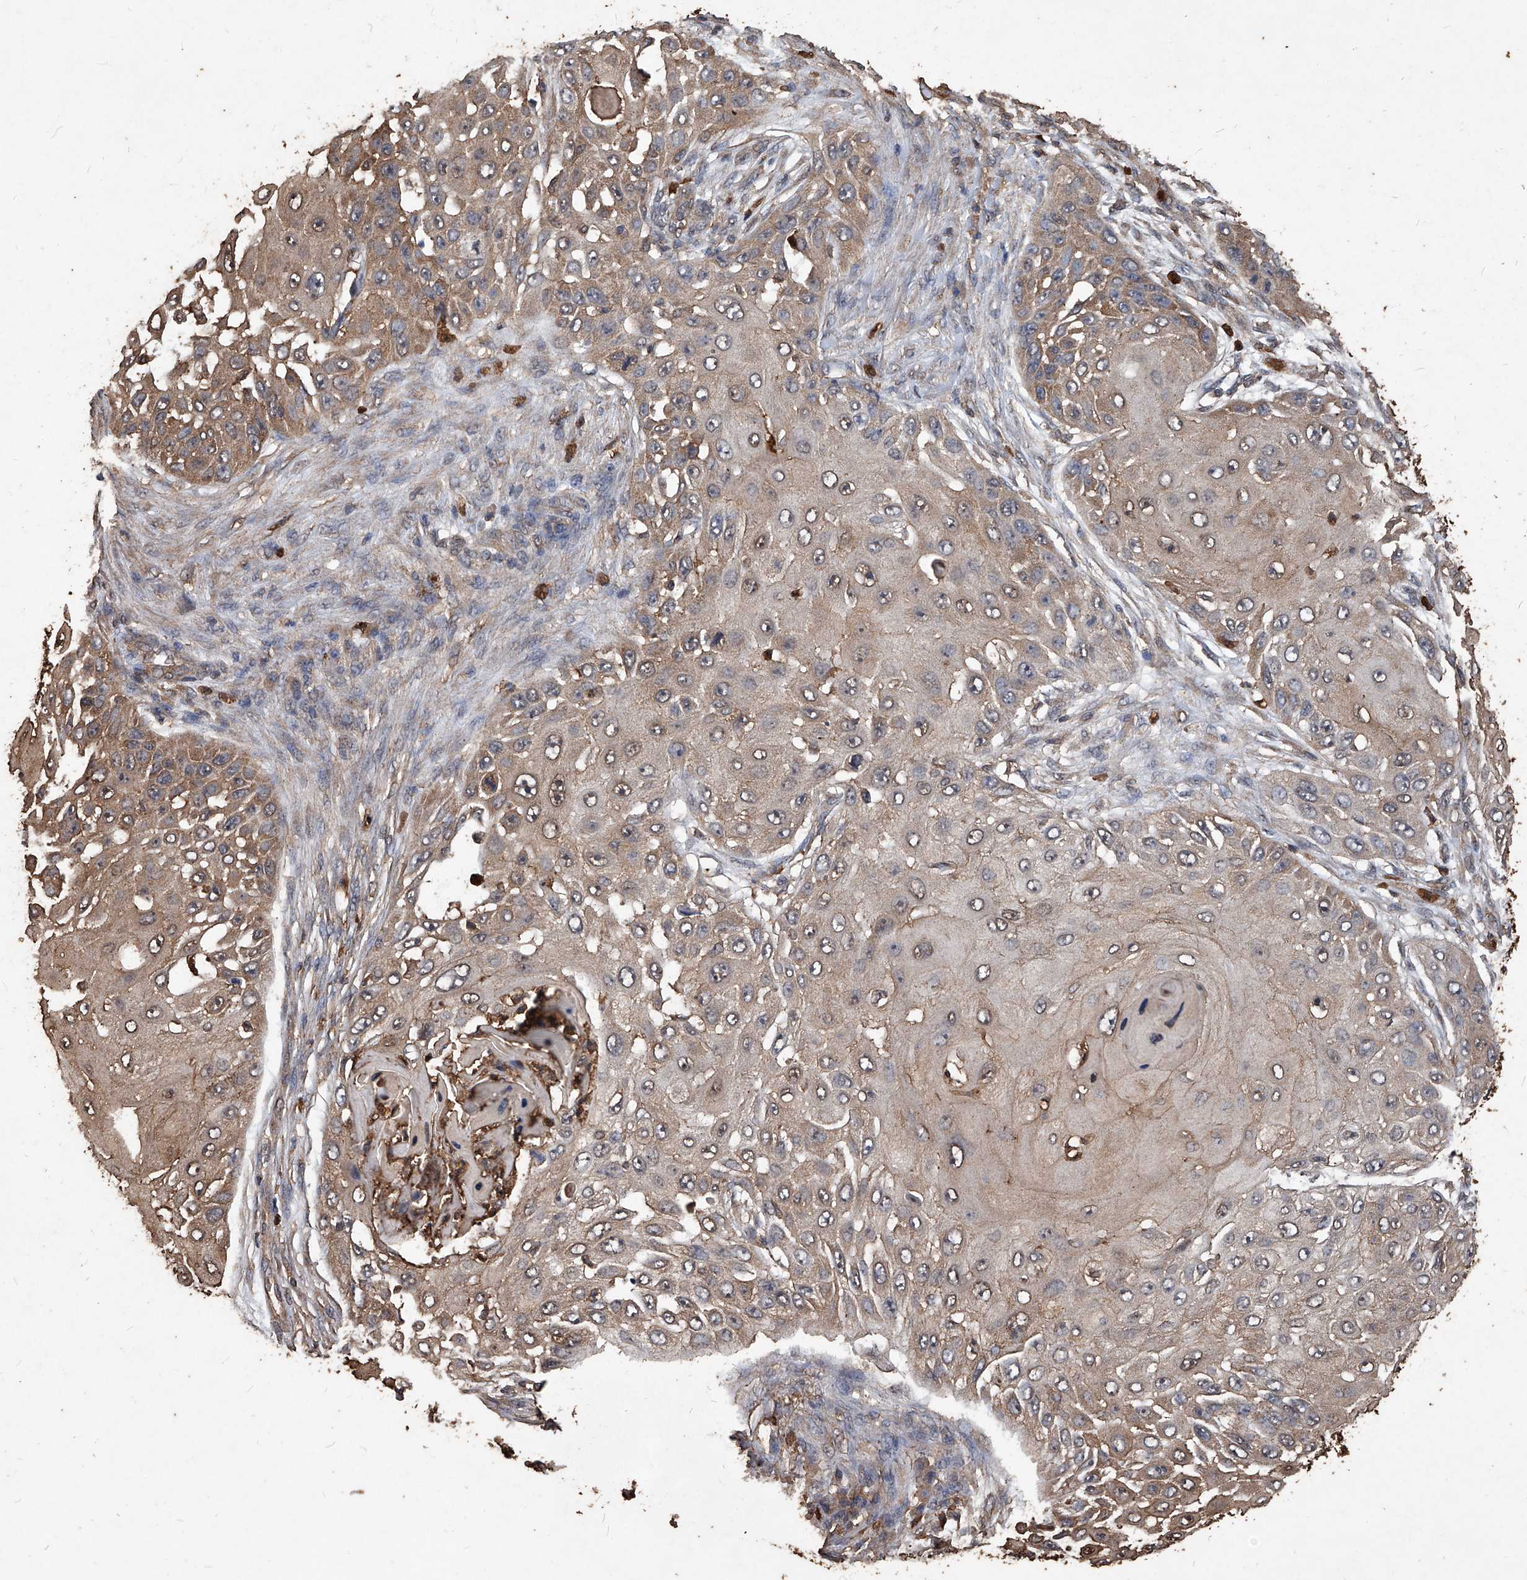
{"staining": {"intensity": "weak", "quantity": "25%-75%", "location": "cytoplasmic/membranous"}, "tissue": "skin cancer", "cell_type": "Tumor cells", "image_type": "cancer", "snomed": [{"axis": "morphology", "description": "Squamous cell carcinoma, NOS"}, {"axis": "topography", "description": "Skin"}], "caption": "Protein staining of skin cancer (squamous cell carcinoma) tissue displays weak cytoplasmic/membranous expression in about 25%-75% of tumor cells. The staining is performed using DAB brown chromogen to label protein expression. The nuclei are counter-stained blue using hematoxylin.", "gene": "UCP2", "patient": {"sex": "female", "age": 44}}